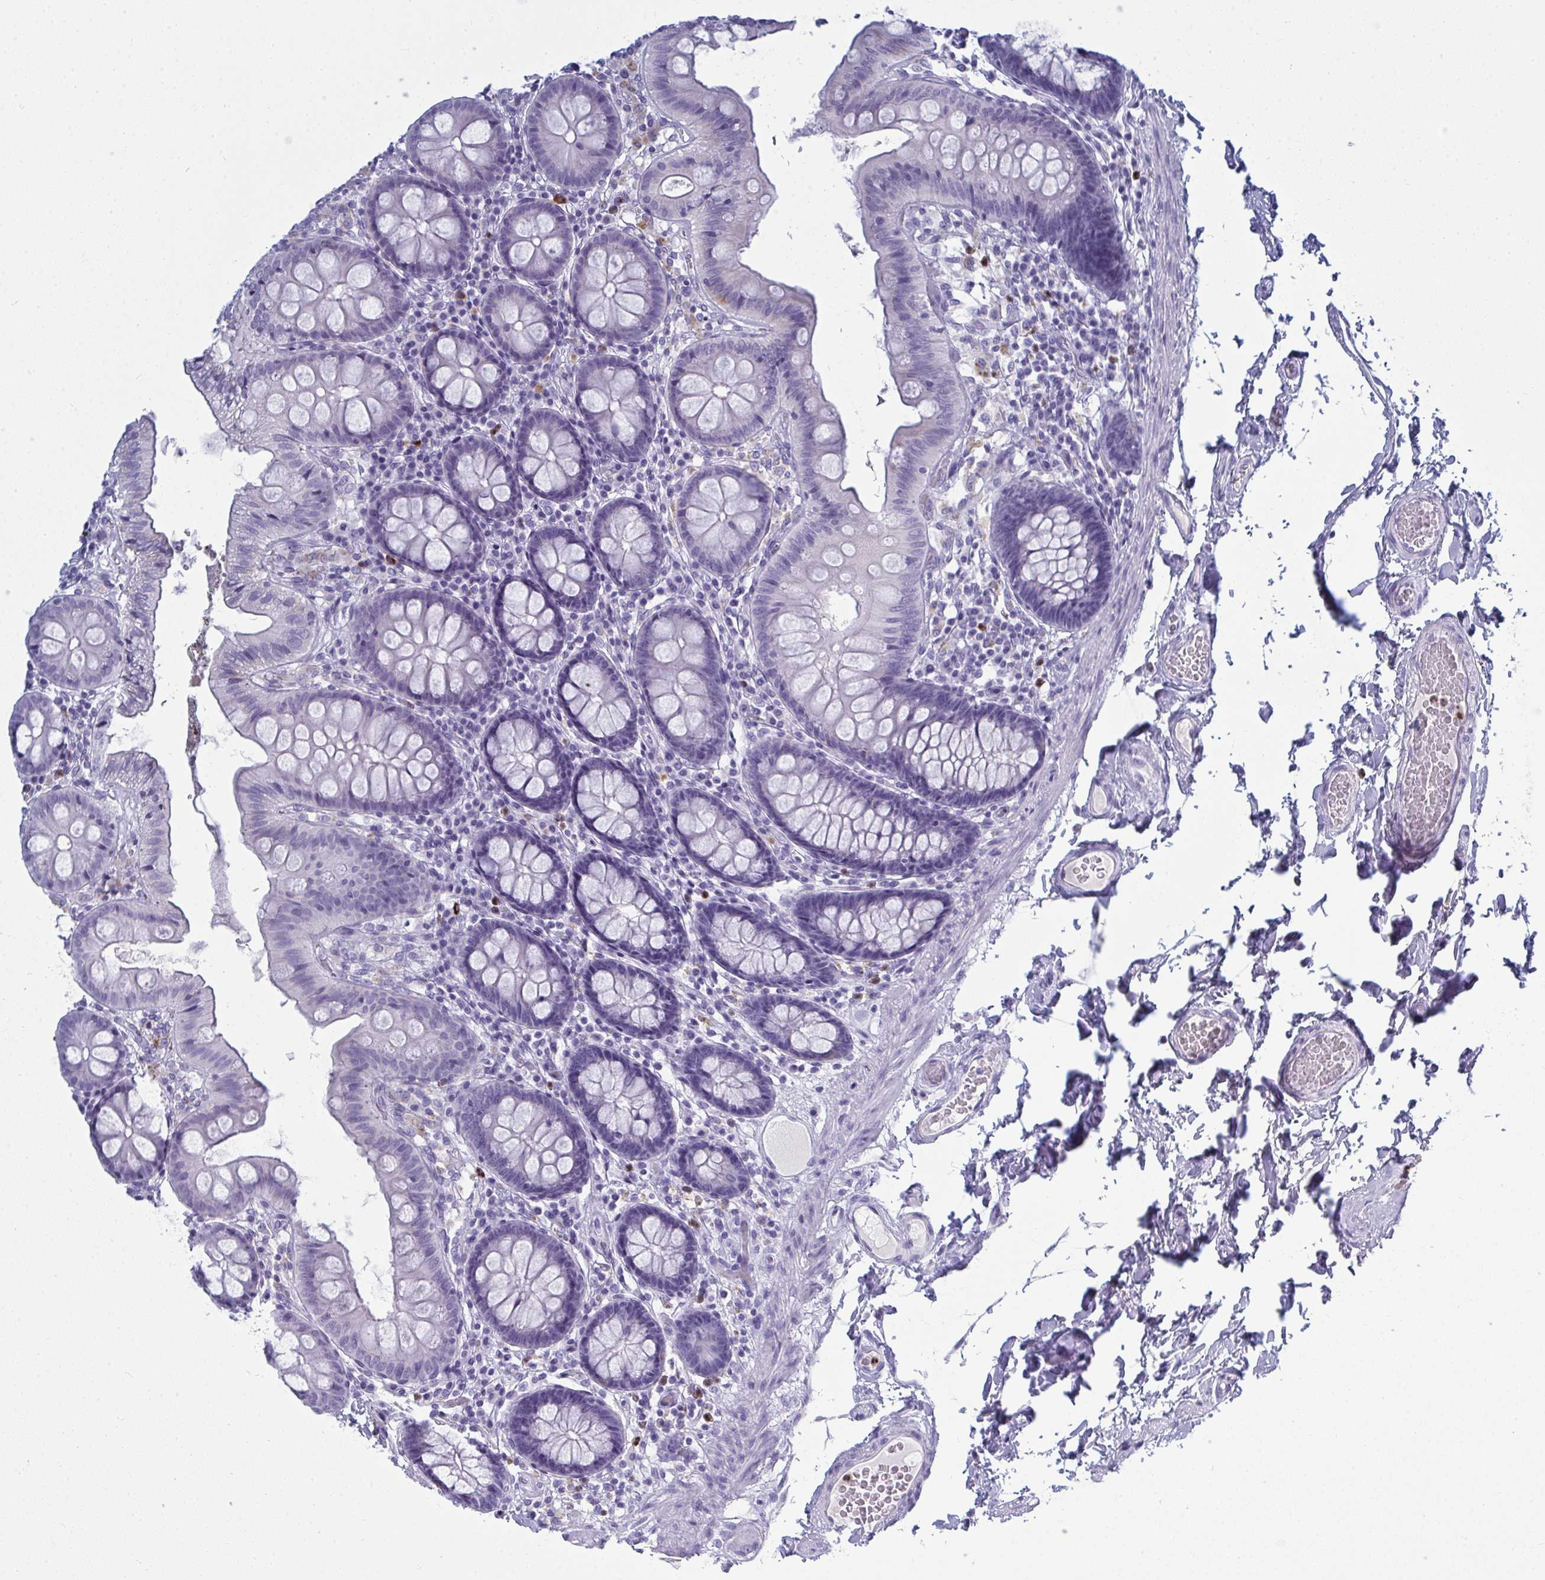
{"staining": {"intensity": "negative", "quantity": "none", "location": "none"}, "tissue": "colon", "cell_type": "Endothelial cells", "image_type": "normal", "snomed": [{"axis": "morphology", "description": "Normal tissue, NOS"}, {"axis": "topography", "description": "Colon"}], "caption": "Endothelial cells show no significant expression in unremarkable colon.", "gene": "SERPINB10", "patient": {"sex": "male", "age": 84}}